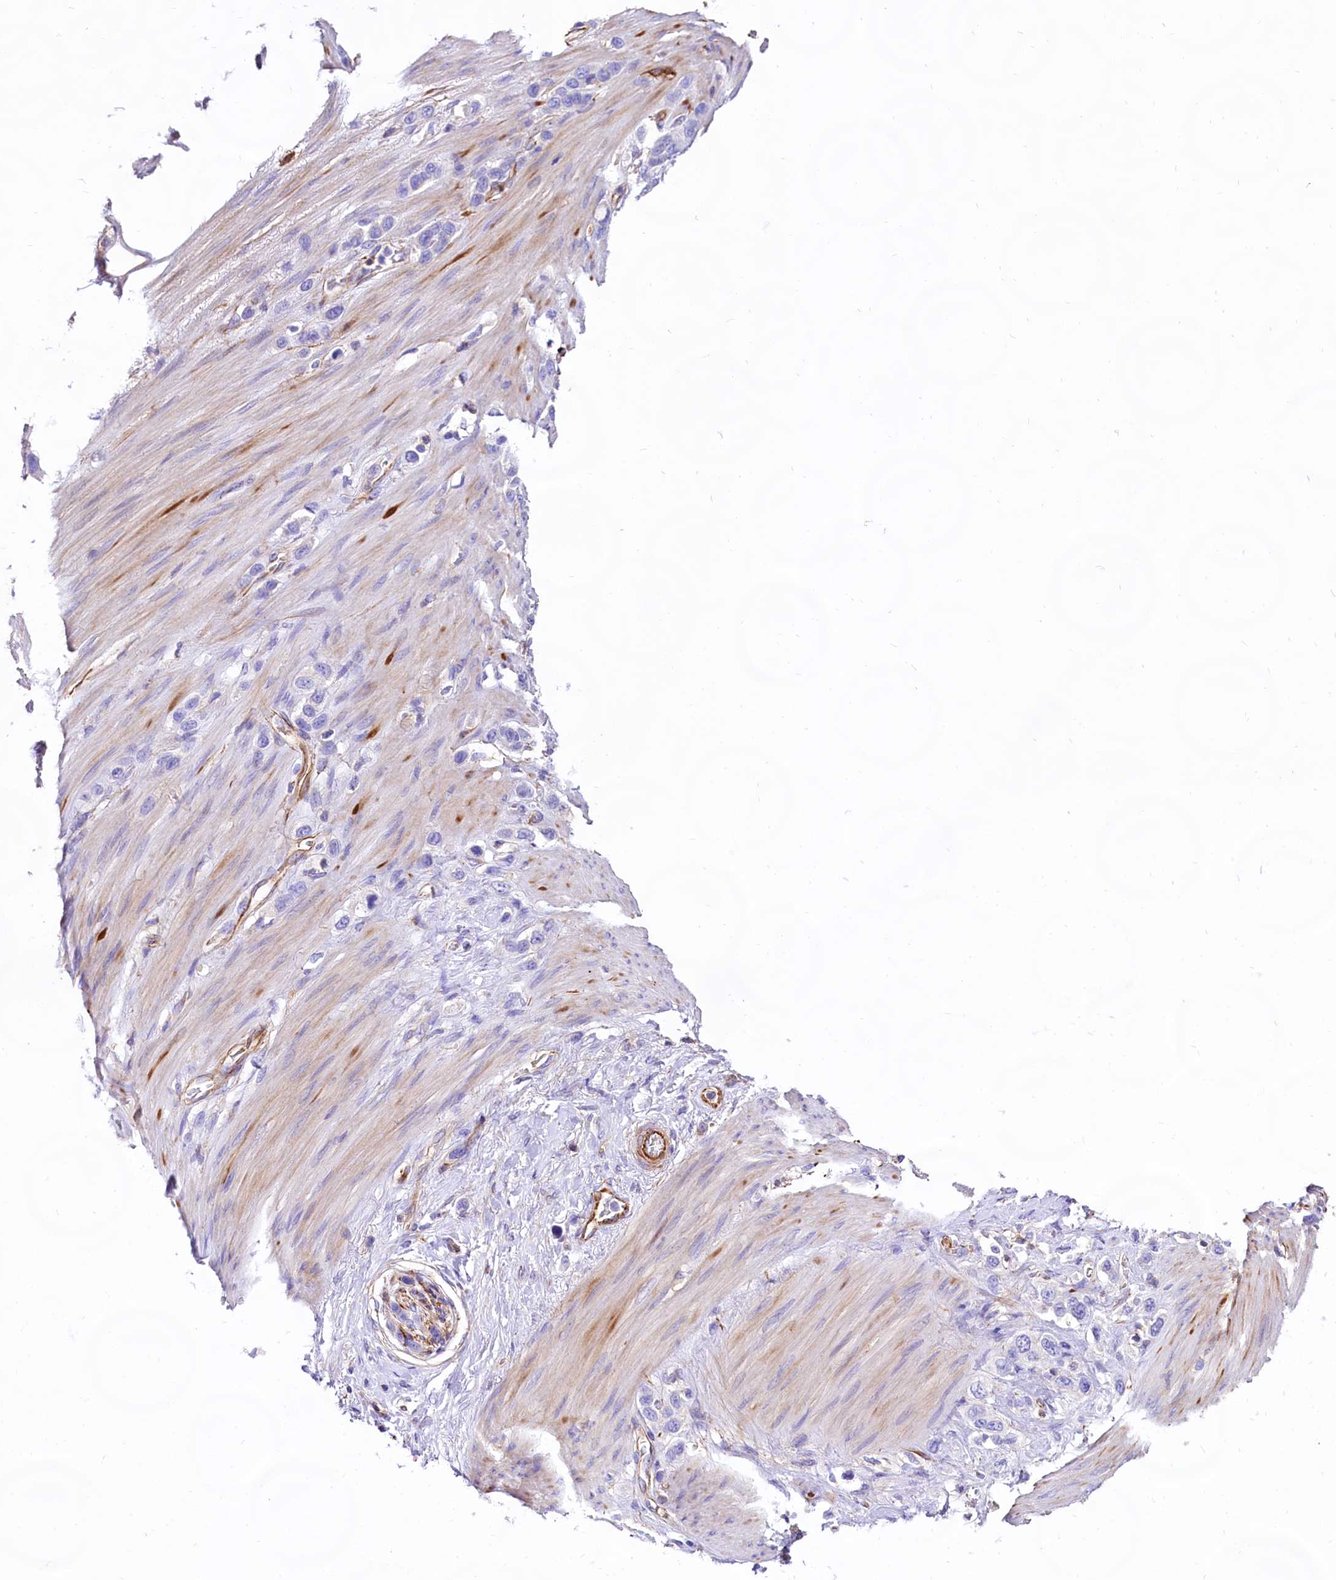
{"staining": {"intensity": "negative", "quantity": "none", "location": "none"}, "tissue": "stomach cancer", "cell_type": "Tumor cells", "image_type": "cancer", "snomed": [{"axis": "morphology", "description": "Adenocarcinoma, NOS"}, {"axis": "morphology", "description": "Adenocarcinoma, High grade"}, {"axis": "topography", "description": "Stomach, upper"}, {"axis": "topography", "description": "Stomach, lower"}], "caption": "A photomicrograph of human stomach high-grade adenocarcinoma is negative for staining in tumor cells.", "gene": "CD99", "patient": {"sex": "female", "age": 65}}